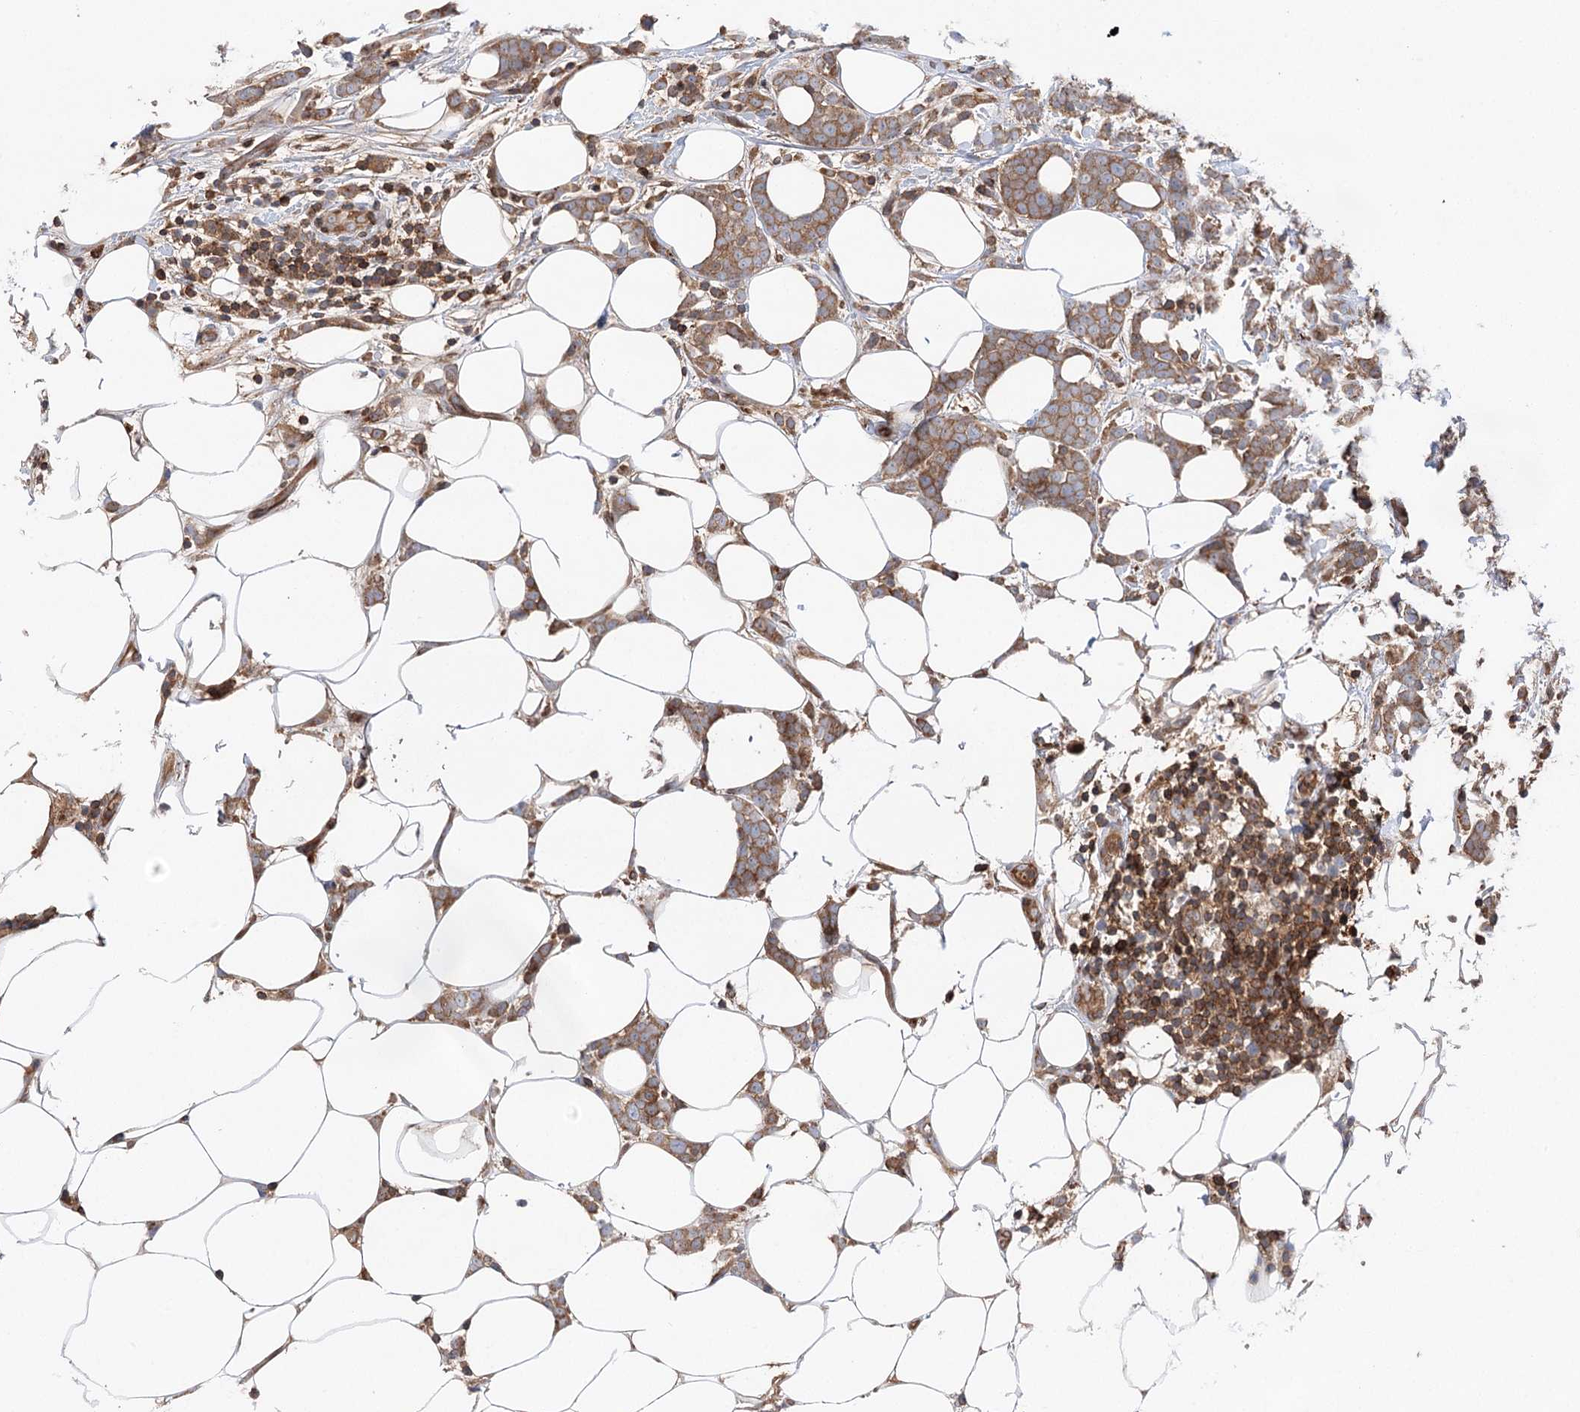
{"staining": {"intensity": "moderate", "quantity": ">75%", "location": "cytoplasmic/membranous"}, "tissue": "breast cancer", "cell_type": "Tumor cells", "image_type": "cancer", "snomed": [{"axis": "morphology", "description": "Lobular carcinoma"}, {"axis": "topography", "description": "Breast"}], "caption": "Breast cancer (lobular carcinoma) tissue displays moderate cytoplasmic/membranous staining in about >75% of tumor cells", "gene": "VPS37B", "patient": {"sex": "female", "age": 58}}